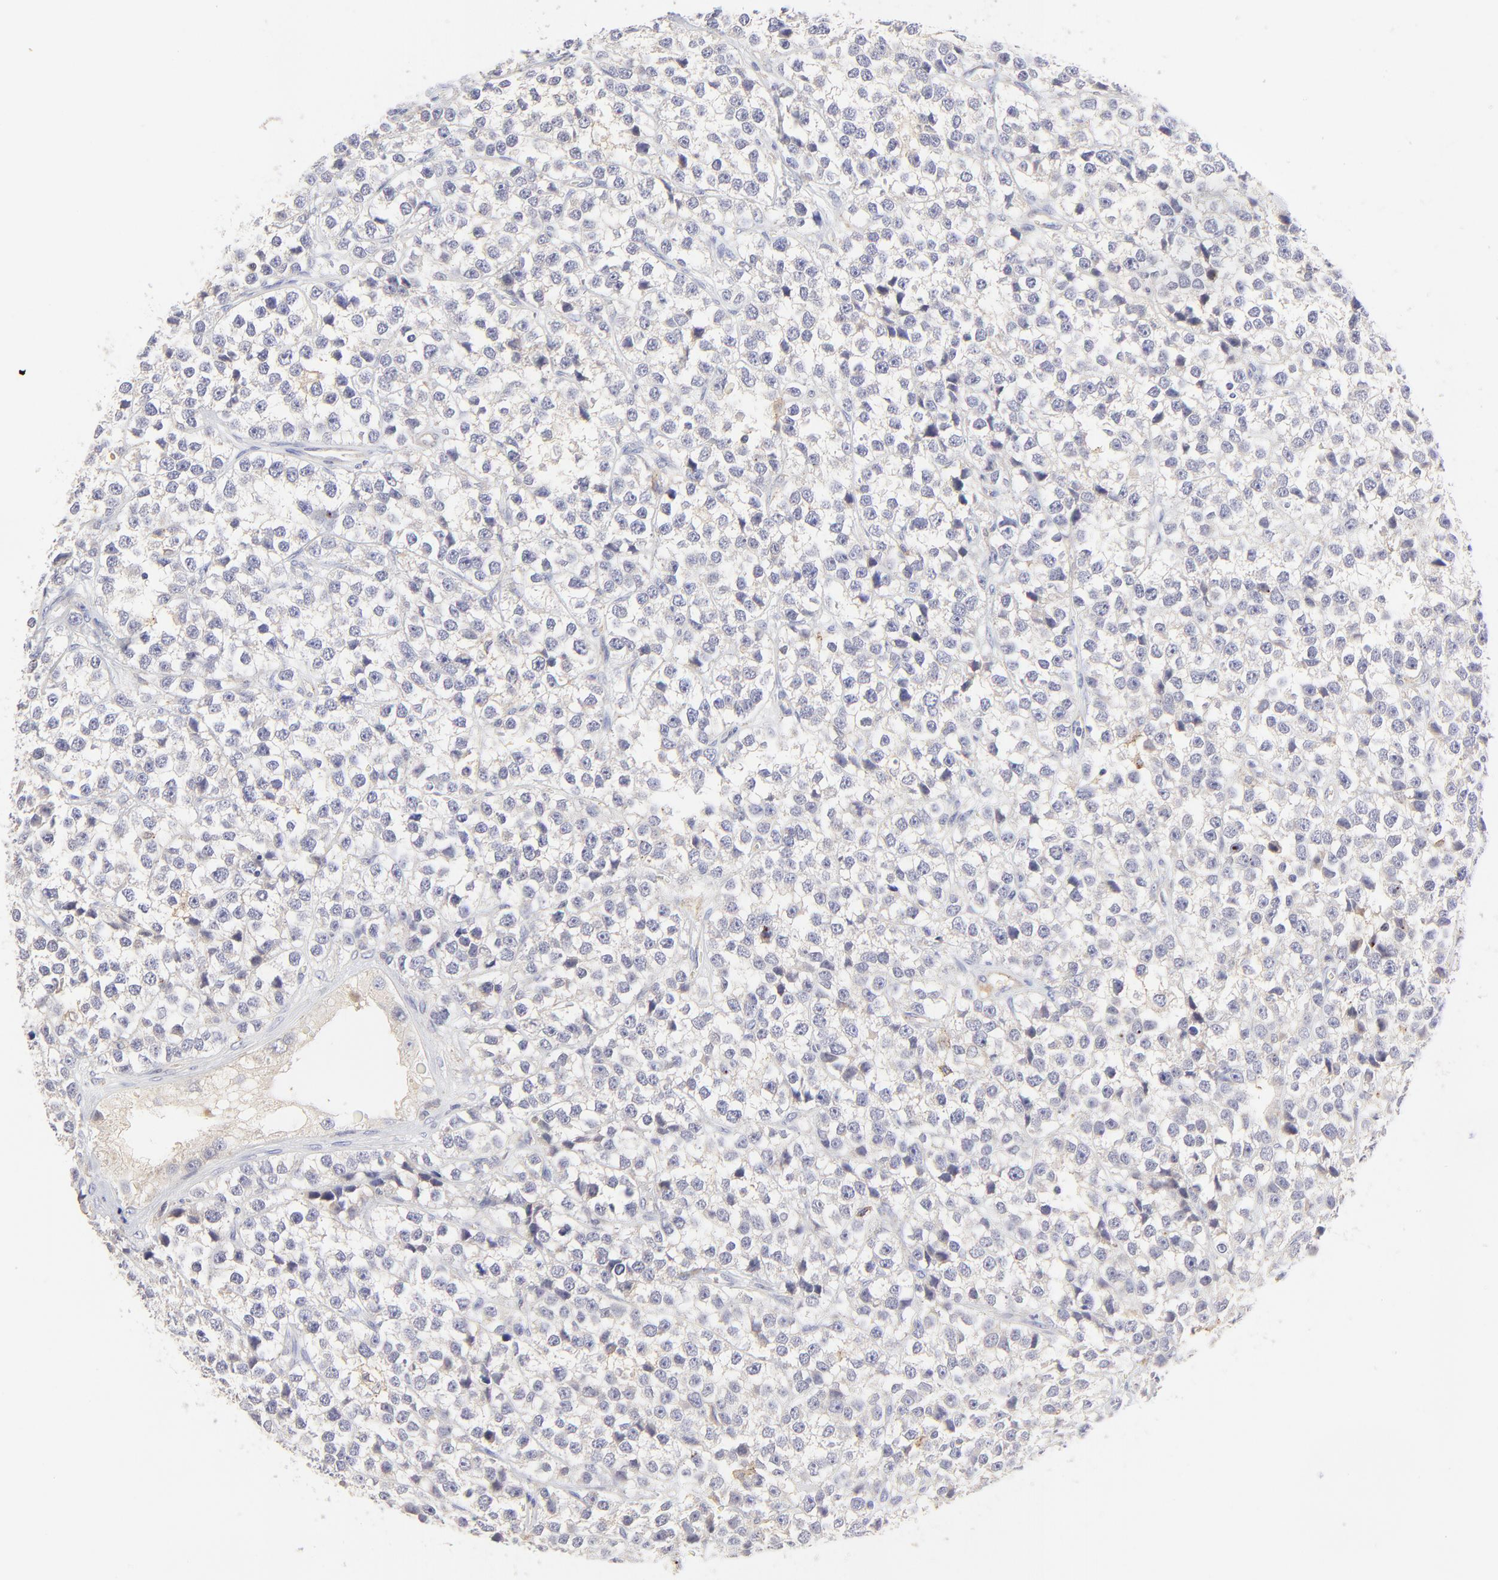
{"staining": {"intensity": "moderate", "quantity": ">75%", "location": "cytoplasmic/membranous"}, "tissue": "testis cancer", "cell_type": "Tumor cells", "image_type": "cancer", "snomed": [{"axis": "morphology", "description": "Seminoma, NOS"}, {"axis": "topography", "description": "Testis"}], "caption": "Immunohistochemical staining of human testis seminoma exhibits medium levels of moderate cytoplasmic/membranous protein expression in approximately >75% of tumor cells.", "gene": "LHFPL1", "patient": {"sex": "male", "age": 25}}